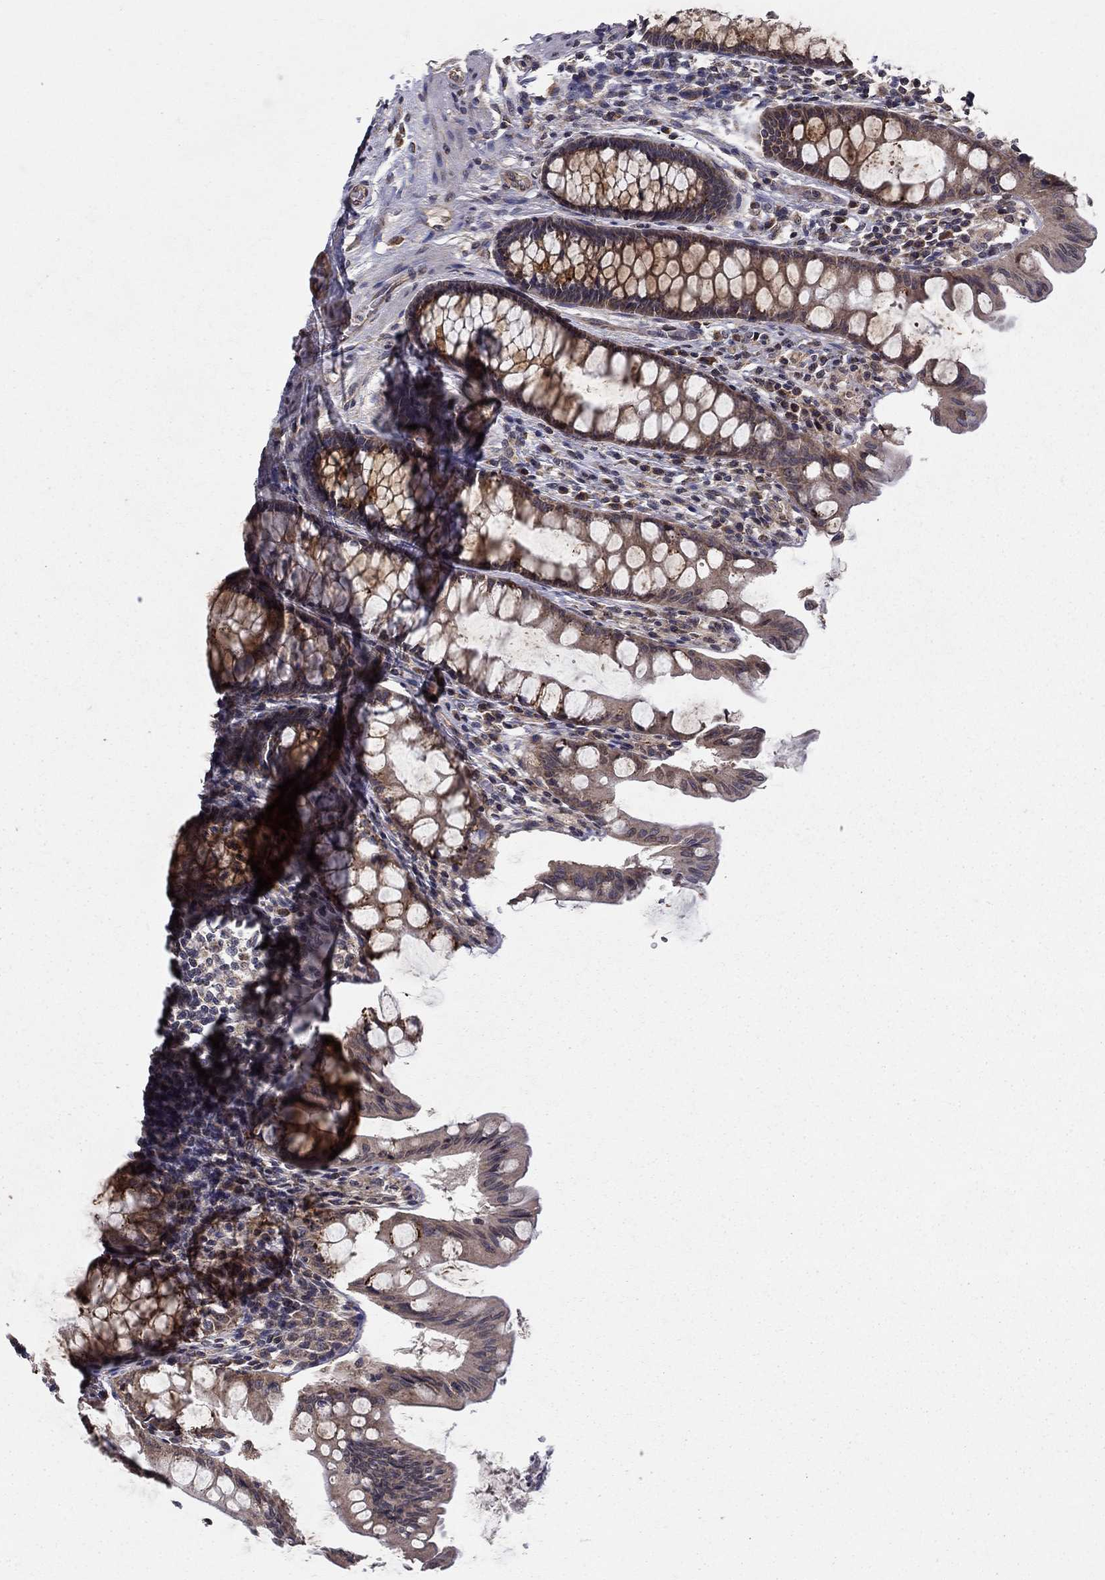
{"staining": {"intensity": "strong", "quantity": "25%-75%", "location": "cytoplasmic/membranous"}, "tissue": "colon", "cell_type": "Glandular cells", "image_type": "normal", "snomed": [{"axis": "morphology", "description": "Normal tissue, NOS"}, {"axis": "topography", "description": "Colon"}], "caption": "Protein analysis of unremarkable colon exhibits strong cytoplasmic/membranous expression in approximately 25%-75% of glandular cells.", "gene": "SLC2A13", "patient": {"sex": "female", "age": 65}}